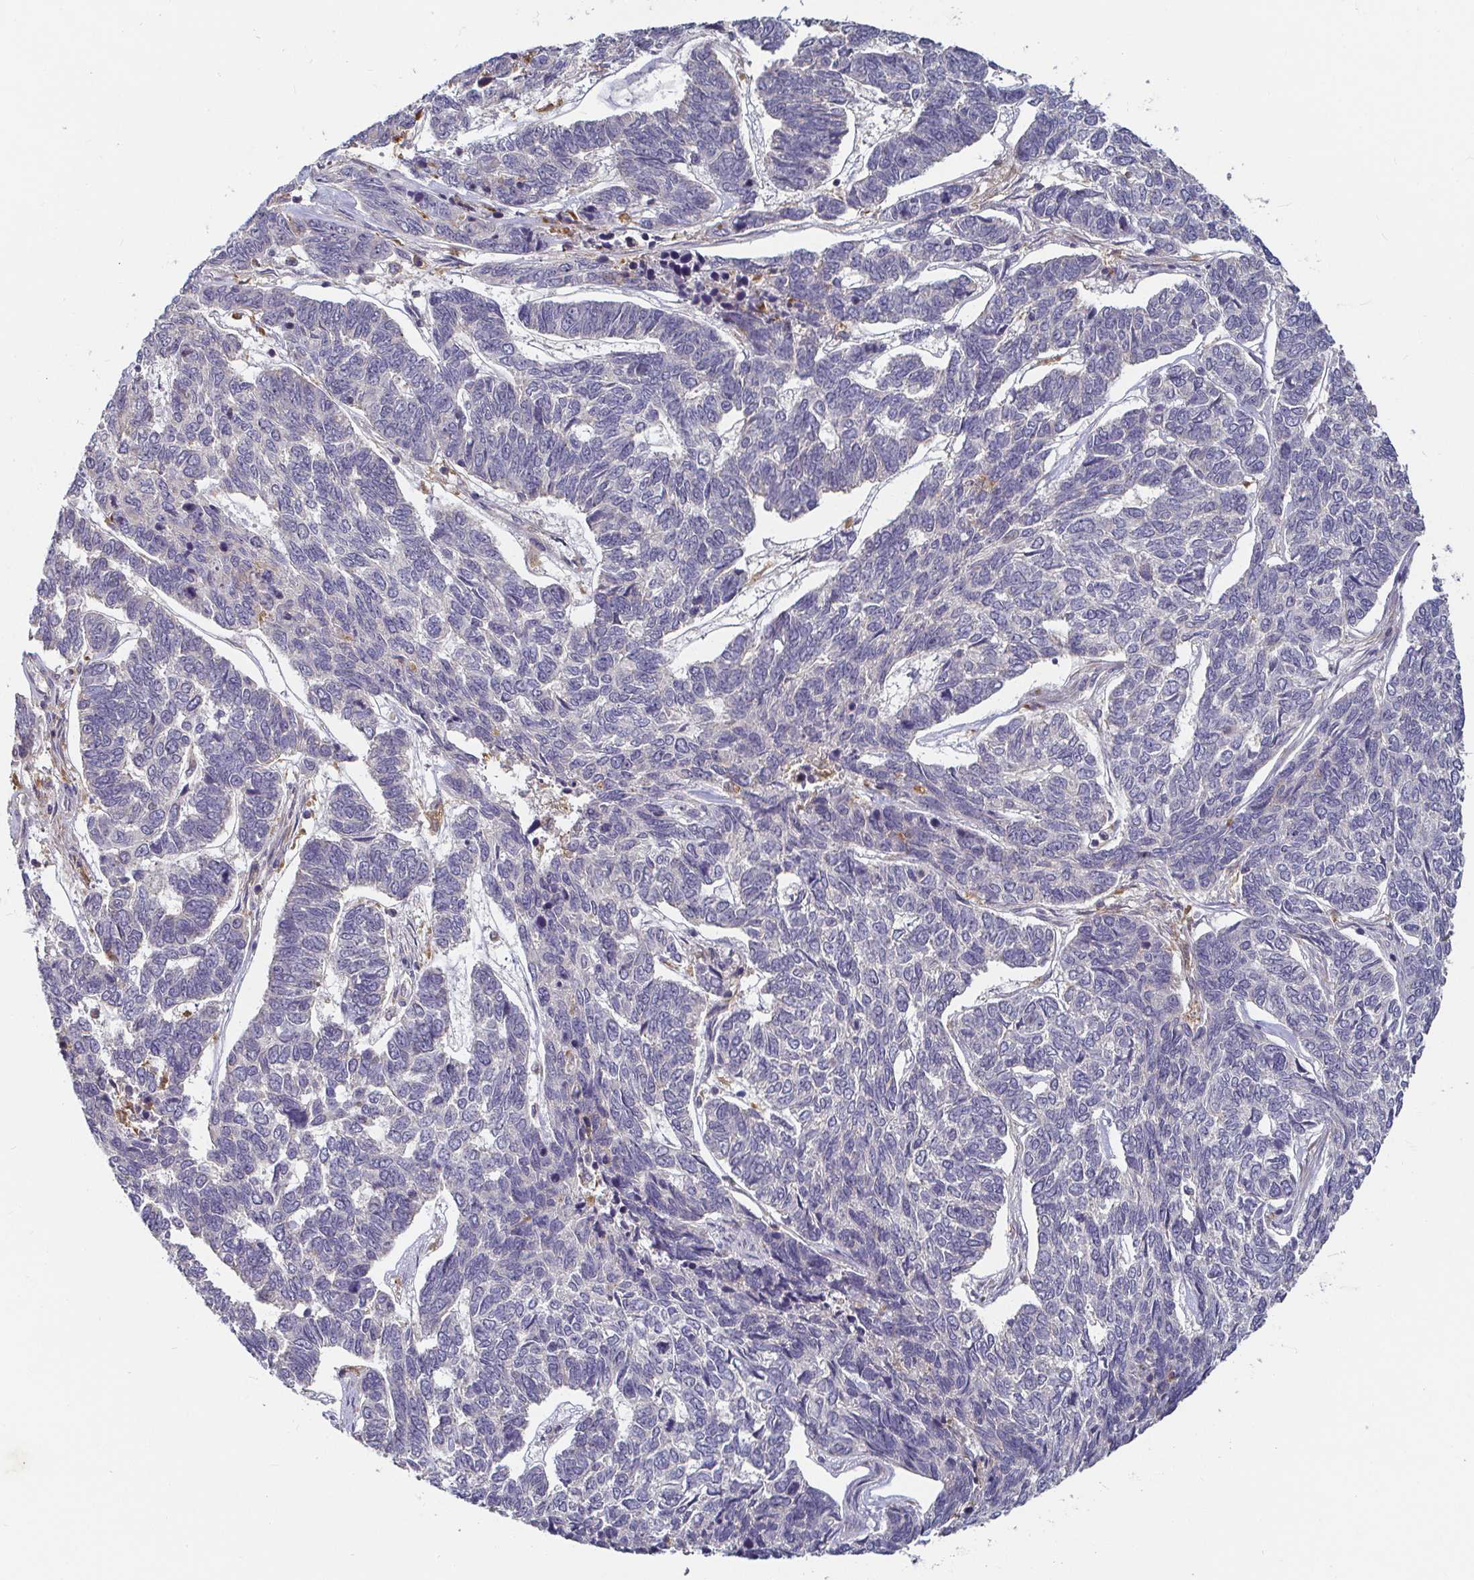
{"staining": {"intensity": "negative", "quantity": "none", "location": "none"}, "tissue": "skin cancer", "cell_type": "Tumor cells", "image_type": "cancer", "snomed": [{"axis": "morphology", "description": "Basal cell carcinoma"}, {"axis": "topography", "description": "Skin"}], "caption": "Immunohistochemical staining of human skin basal cell carcinoma demonstrates no significant staining in tumor cells.", "gene": "CDH18", "patient": {"sex": "female", "age": 65}}